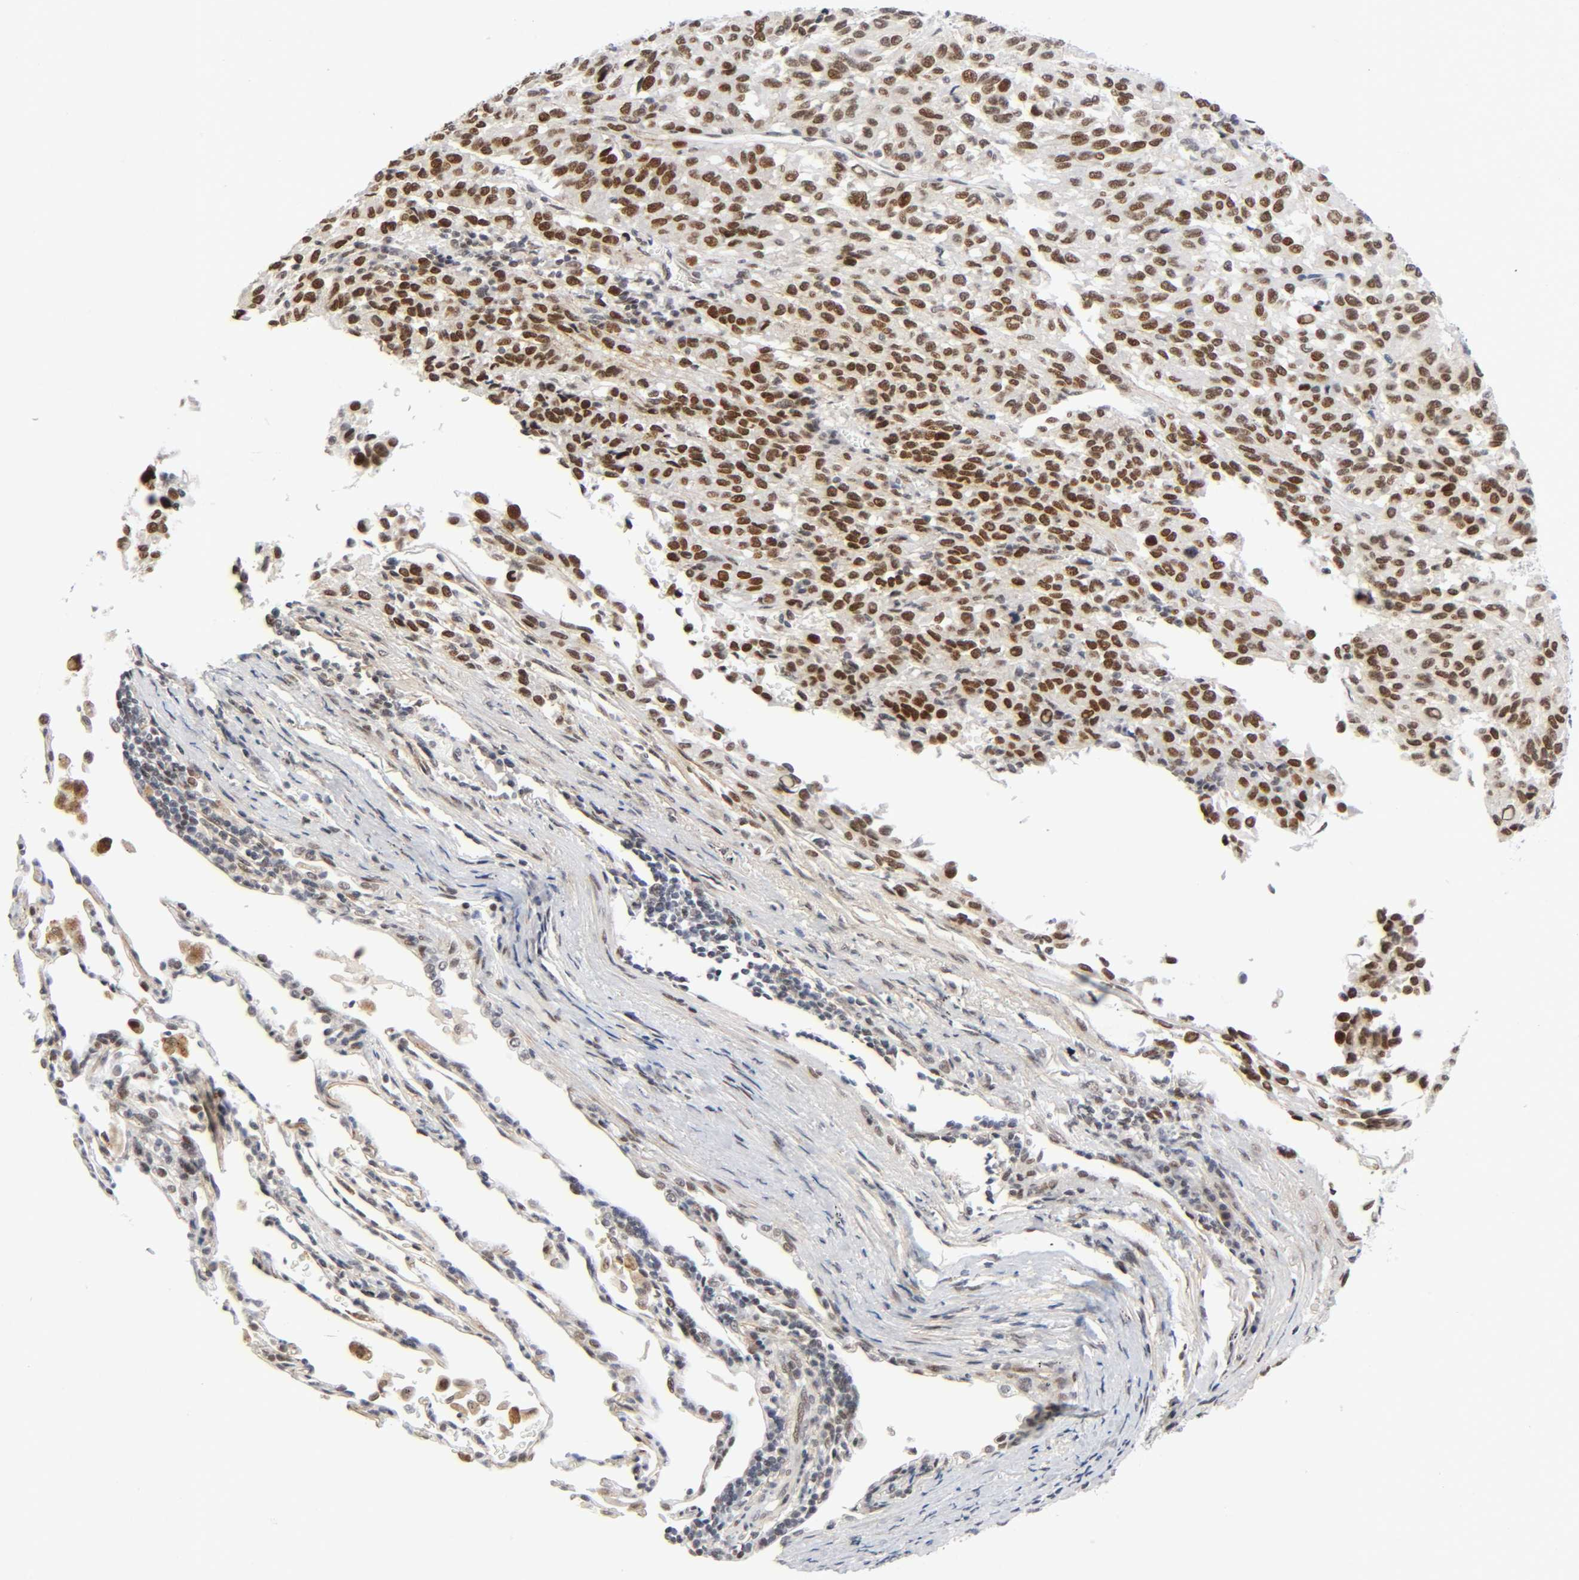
{"staining": {"intensity": "moderate", "quantity": "25%-75%", "location": "nuclear"}, "tissue": "melanoma", "cell_type": "Tumor cells", "image_type": "cancer", "snomed": [{"axis": "morphology", "description": "Malignant melanoma, Metastatic site"}, {"axis": "topography", "description": "Lung"}], "caption": "Immunohistochemistry (IHC) of human melanoma demonstrates medium levels of moderate nuclear expression in about 25%-75% of tumor cells. (Brightfield microscopy of DAB IHC at high magnification).", "gene": "DIDO1", "patient": {"sex": "male", "age": 64}}